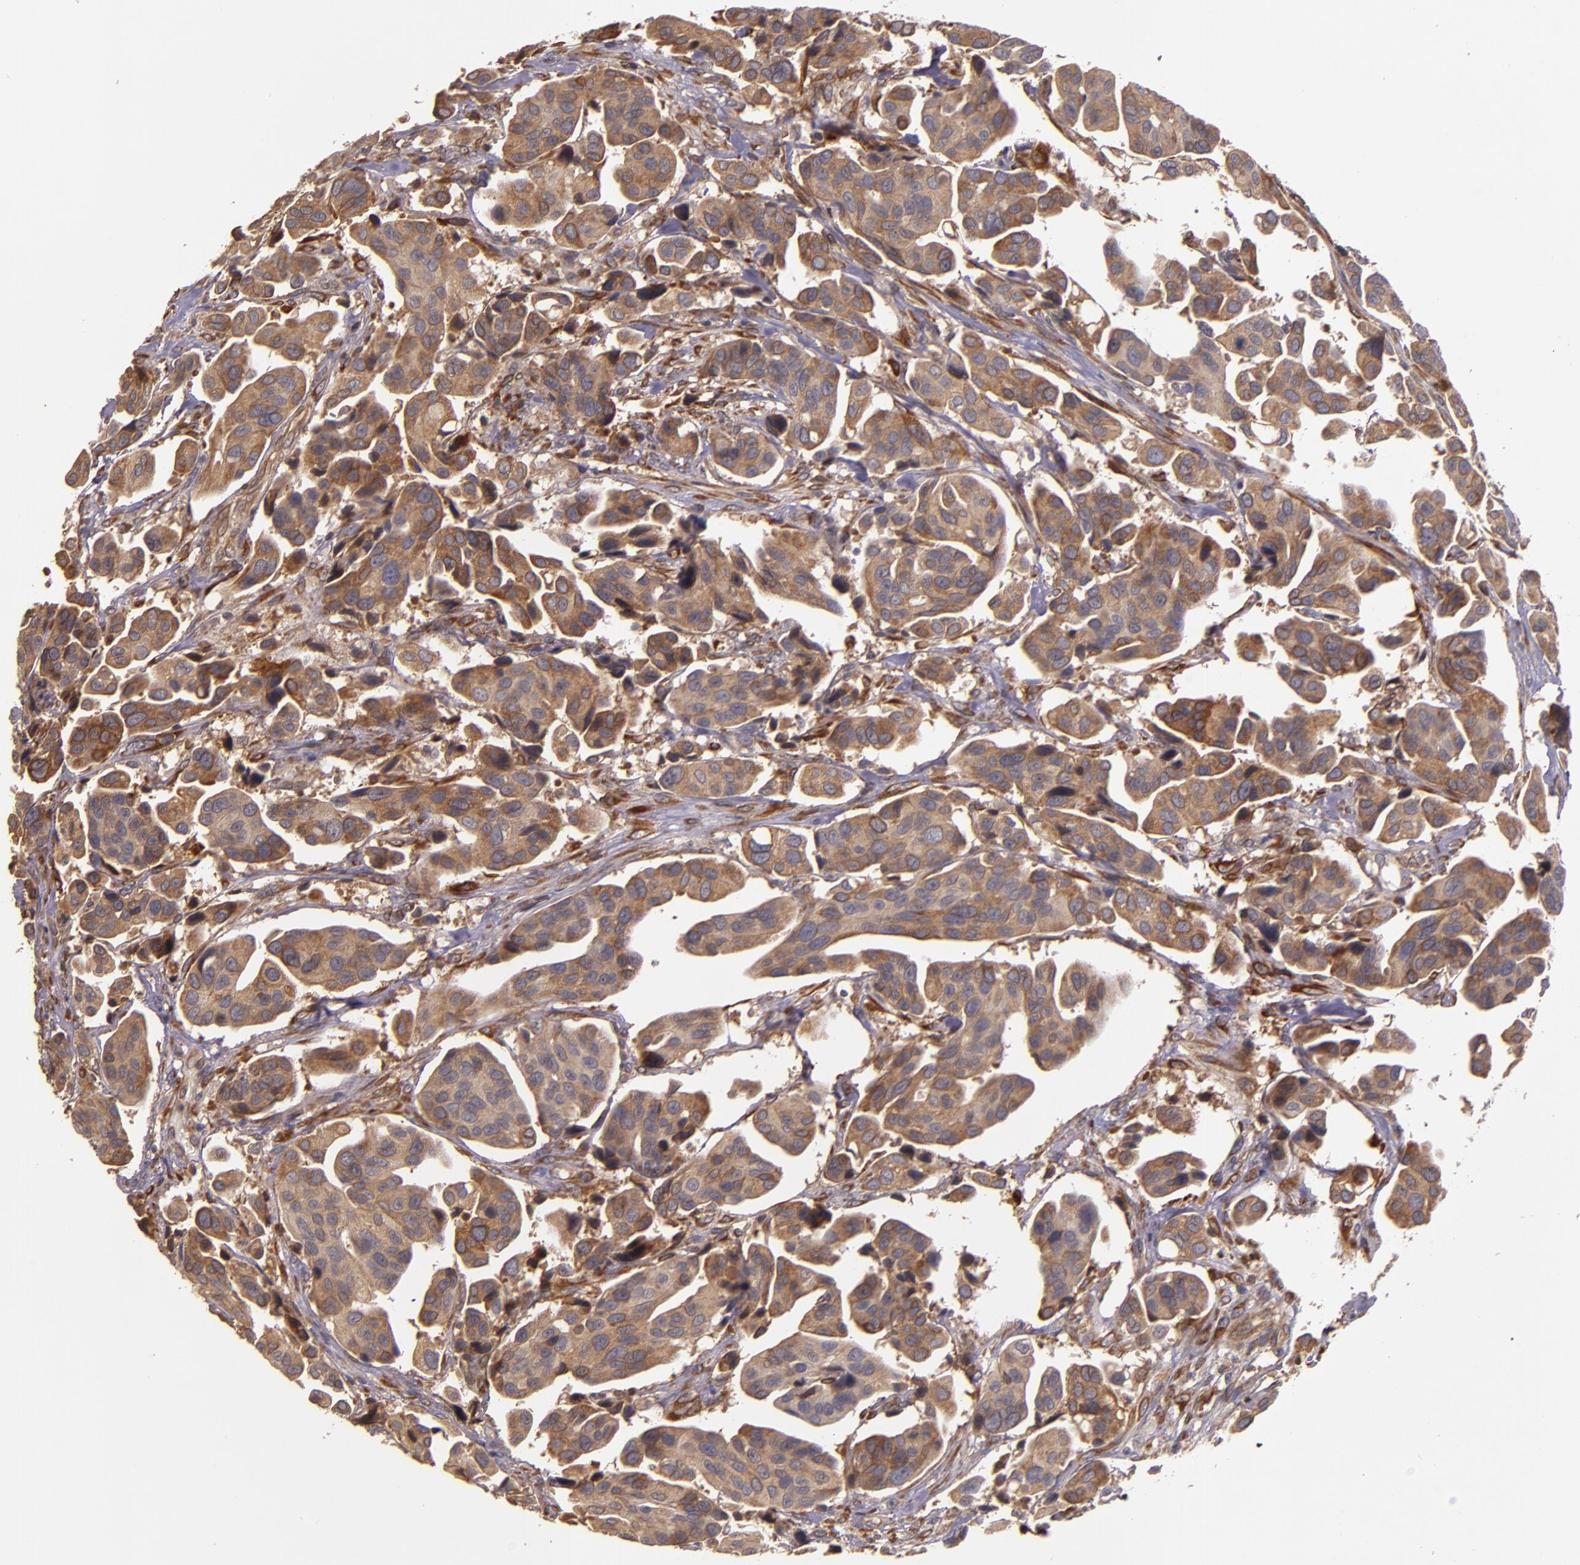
{"staining": {"intensity": "moderate", "quantity": ">75%", "location": "cytoplasmic/membranous"}, "tissue": "urothelial cancer", "cell_type": "Tumor cells", "image_type": "cancer", "snomed": [{"axis": "morphology", "description": "Adenocarcinoma, NOS"}, {"axis": "topography", "description": "Urinary bladder"}], "caption": "Urothelial cancer stained for a protein (brown) exhibits moderate cytoplasmic/membranous positive expression in about >75% of tumor cells.", "gene": "PRAF2", "patient": {"sex": "male", "age": 61}}